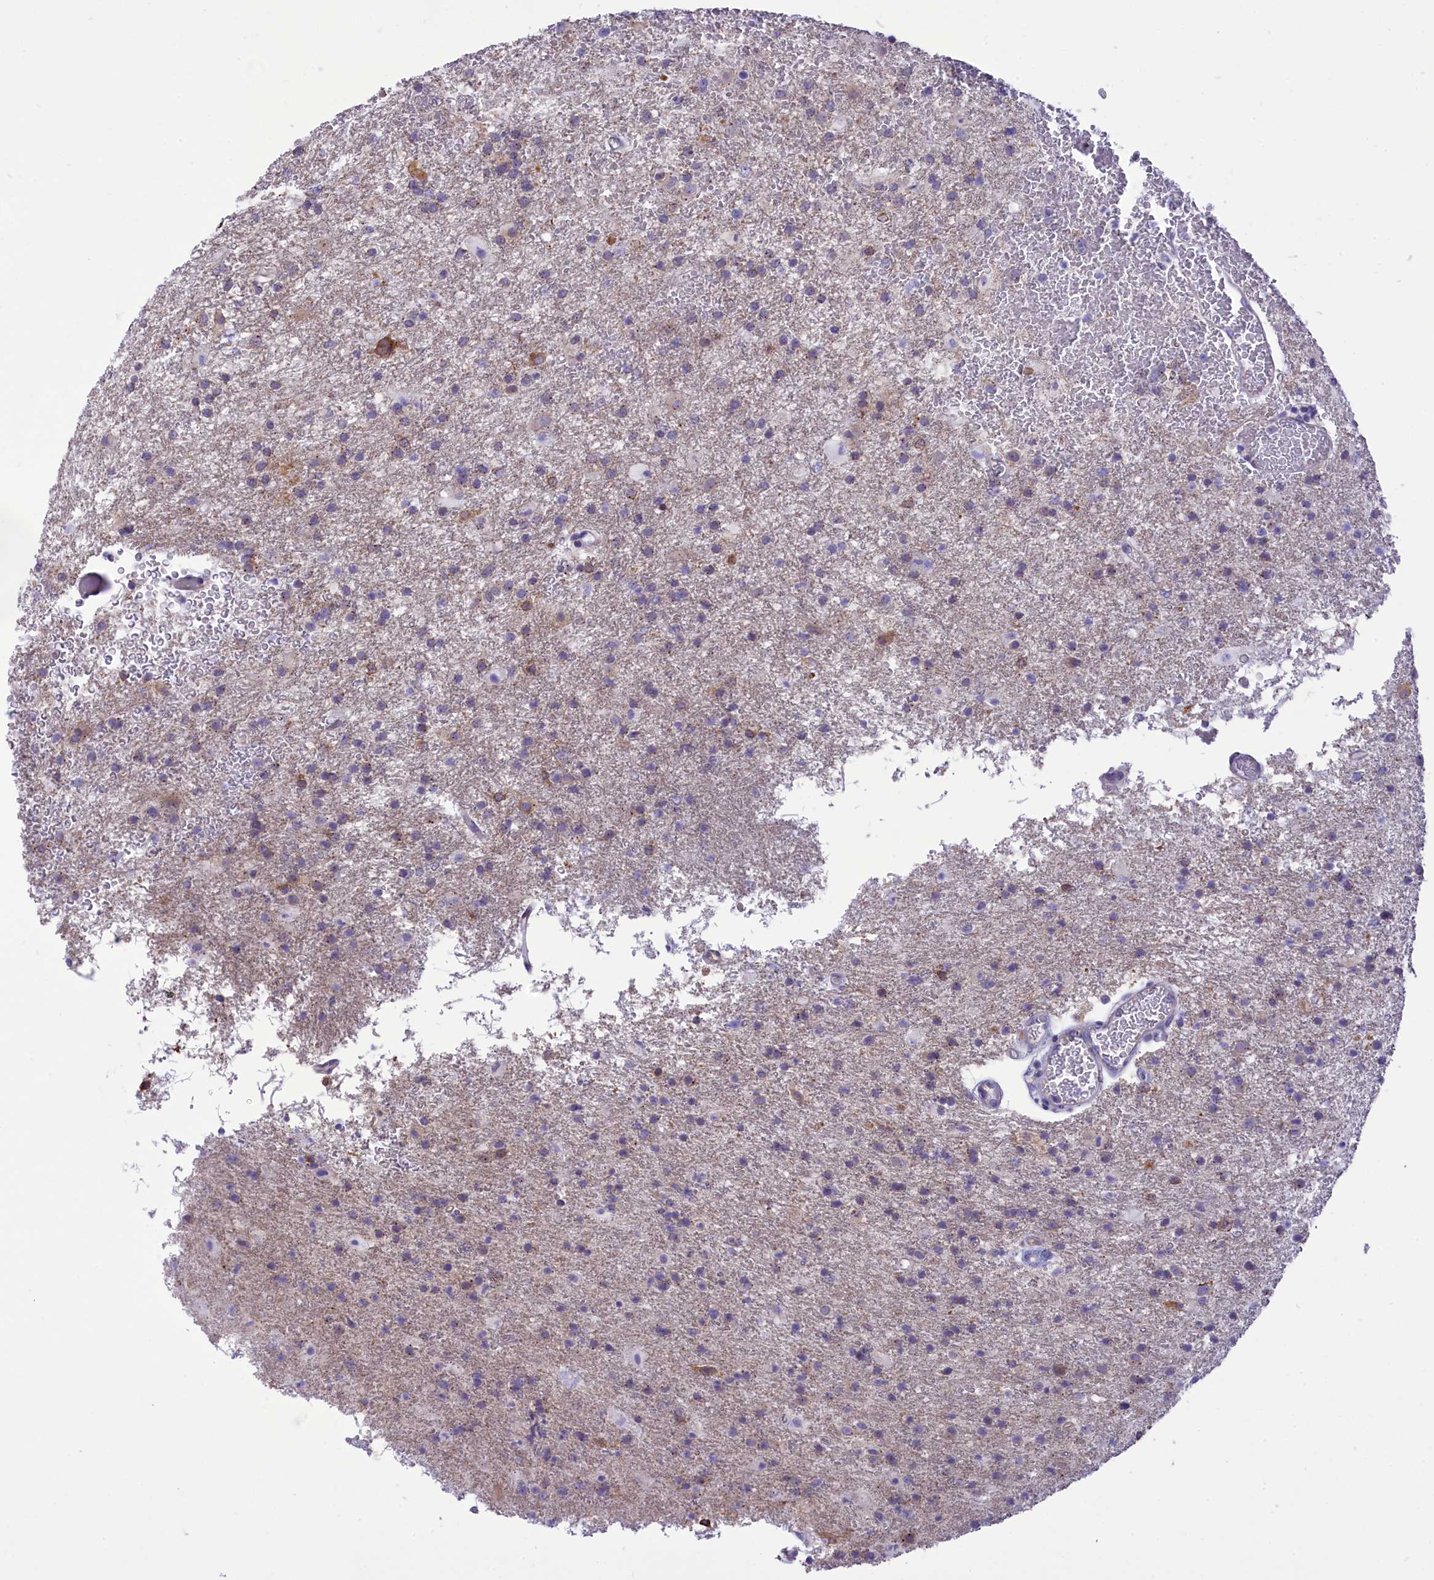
{"staining": {"intensity": "negative", "quantity": "none", "location": "none"}, "tissue": "glioma", "cell_type": "Tumor cells", "image_type": "cancer", "snomed": [{"axis": "morphology", "description": "Glioma, malignant, Low grade"}, {"axis": "topography", "description": "Brain"}], "caption": "Human glioma stained for a protein using immunohistochemistry exhibits no expression in tumor cells.", "gene": "DCAF16", "patient": {"sex": "male", "age": 65}}